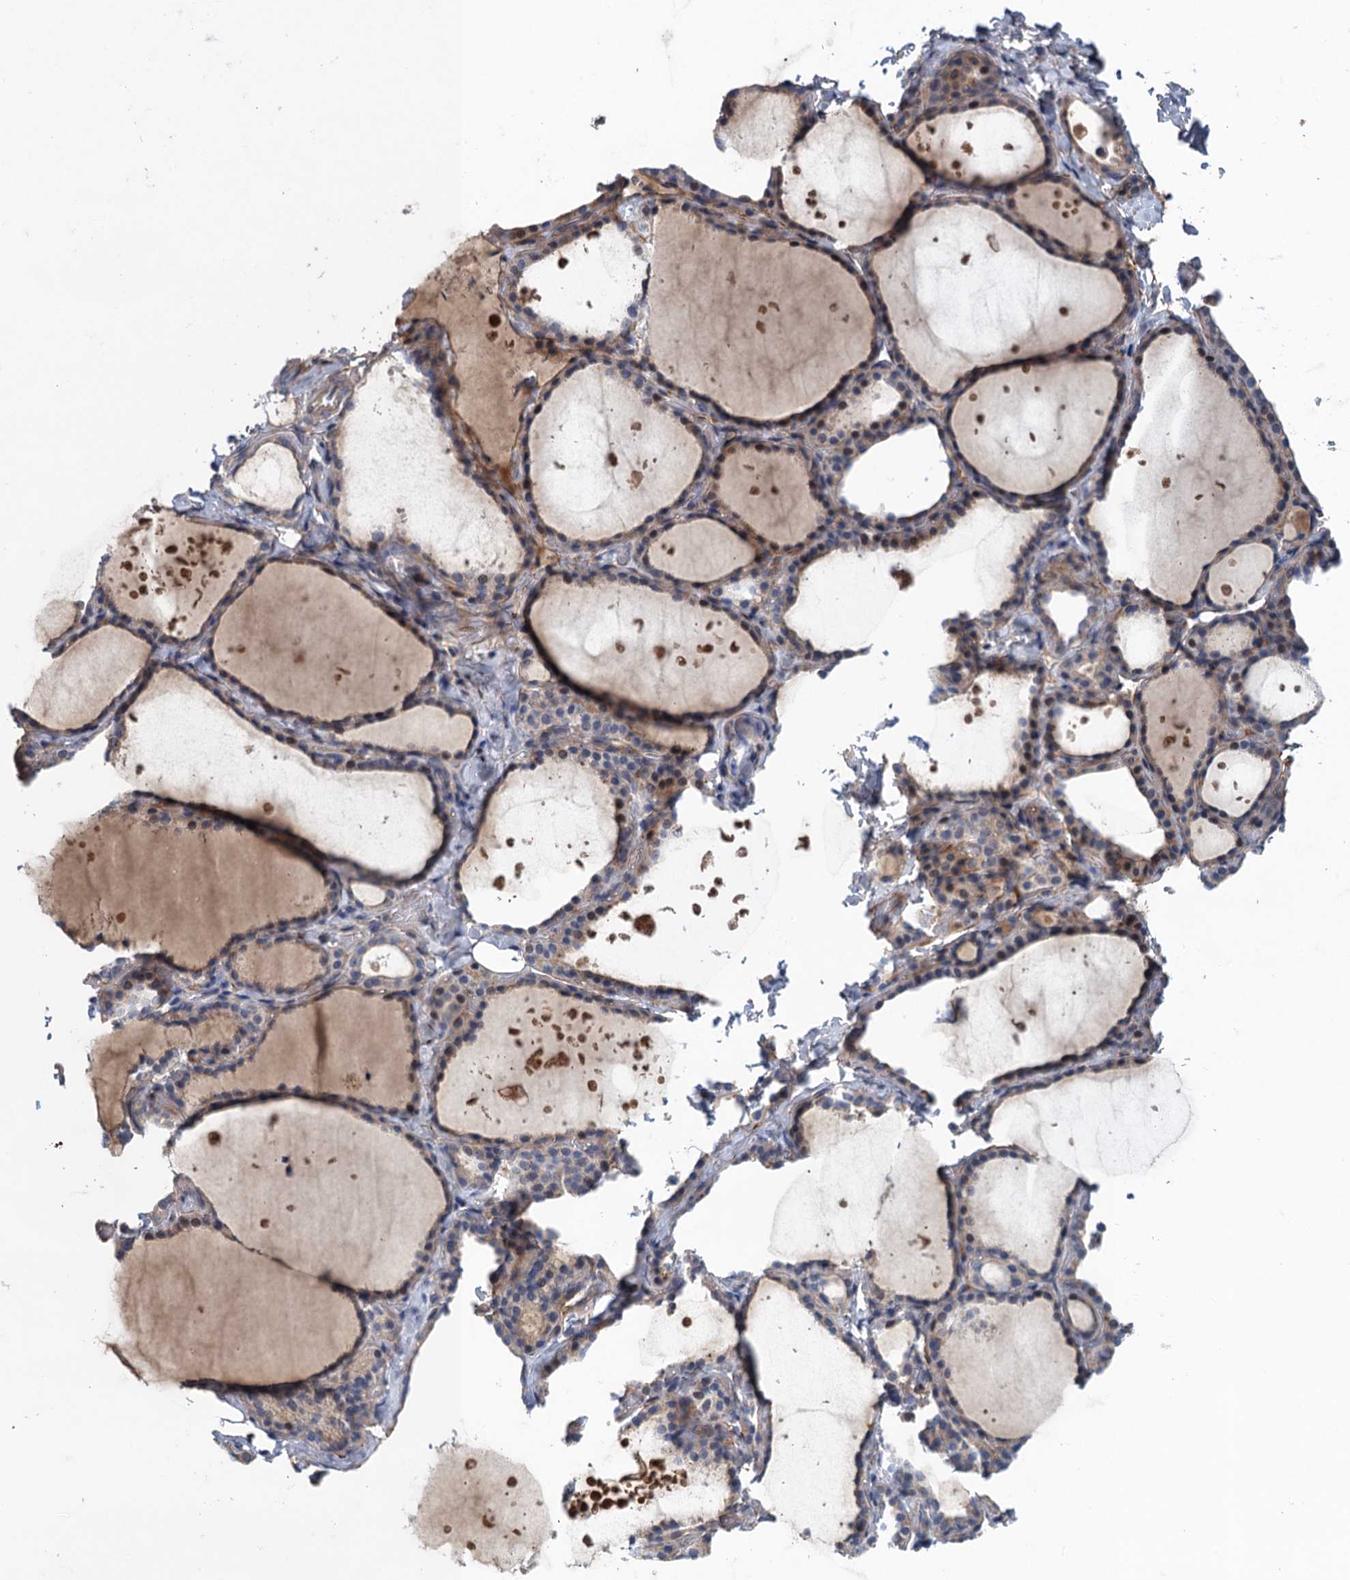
{"staining": {"intensity": "weak", "quantity": "25%-75%", "location": "cytoplasmic/membranous"}, "tissue": "thyroid gland", "cell_type": "Glandular cells", "image_type": "normal", "snomed": [{"axis": "morphology", "description": "Normal tissue, NOS"}, {"axis": "topography", "description": "Thyroid gland"}], "caption": "Glandular cells exhibit weak cytoplasmic/membranous positivity in approximately 25%-75% of cells in benign thyroid gland. (Stains: DAB (3,3'-diaminobenzidine) in brown, nuclei in blue, Microscopy: brightfield microscopy at high magnification).", "gene": "MDM1", "patient": {"sex": "female", "age": 44}}